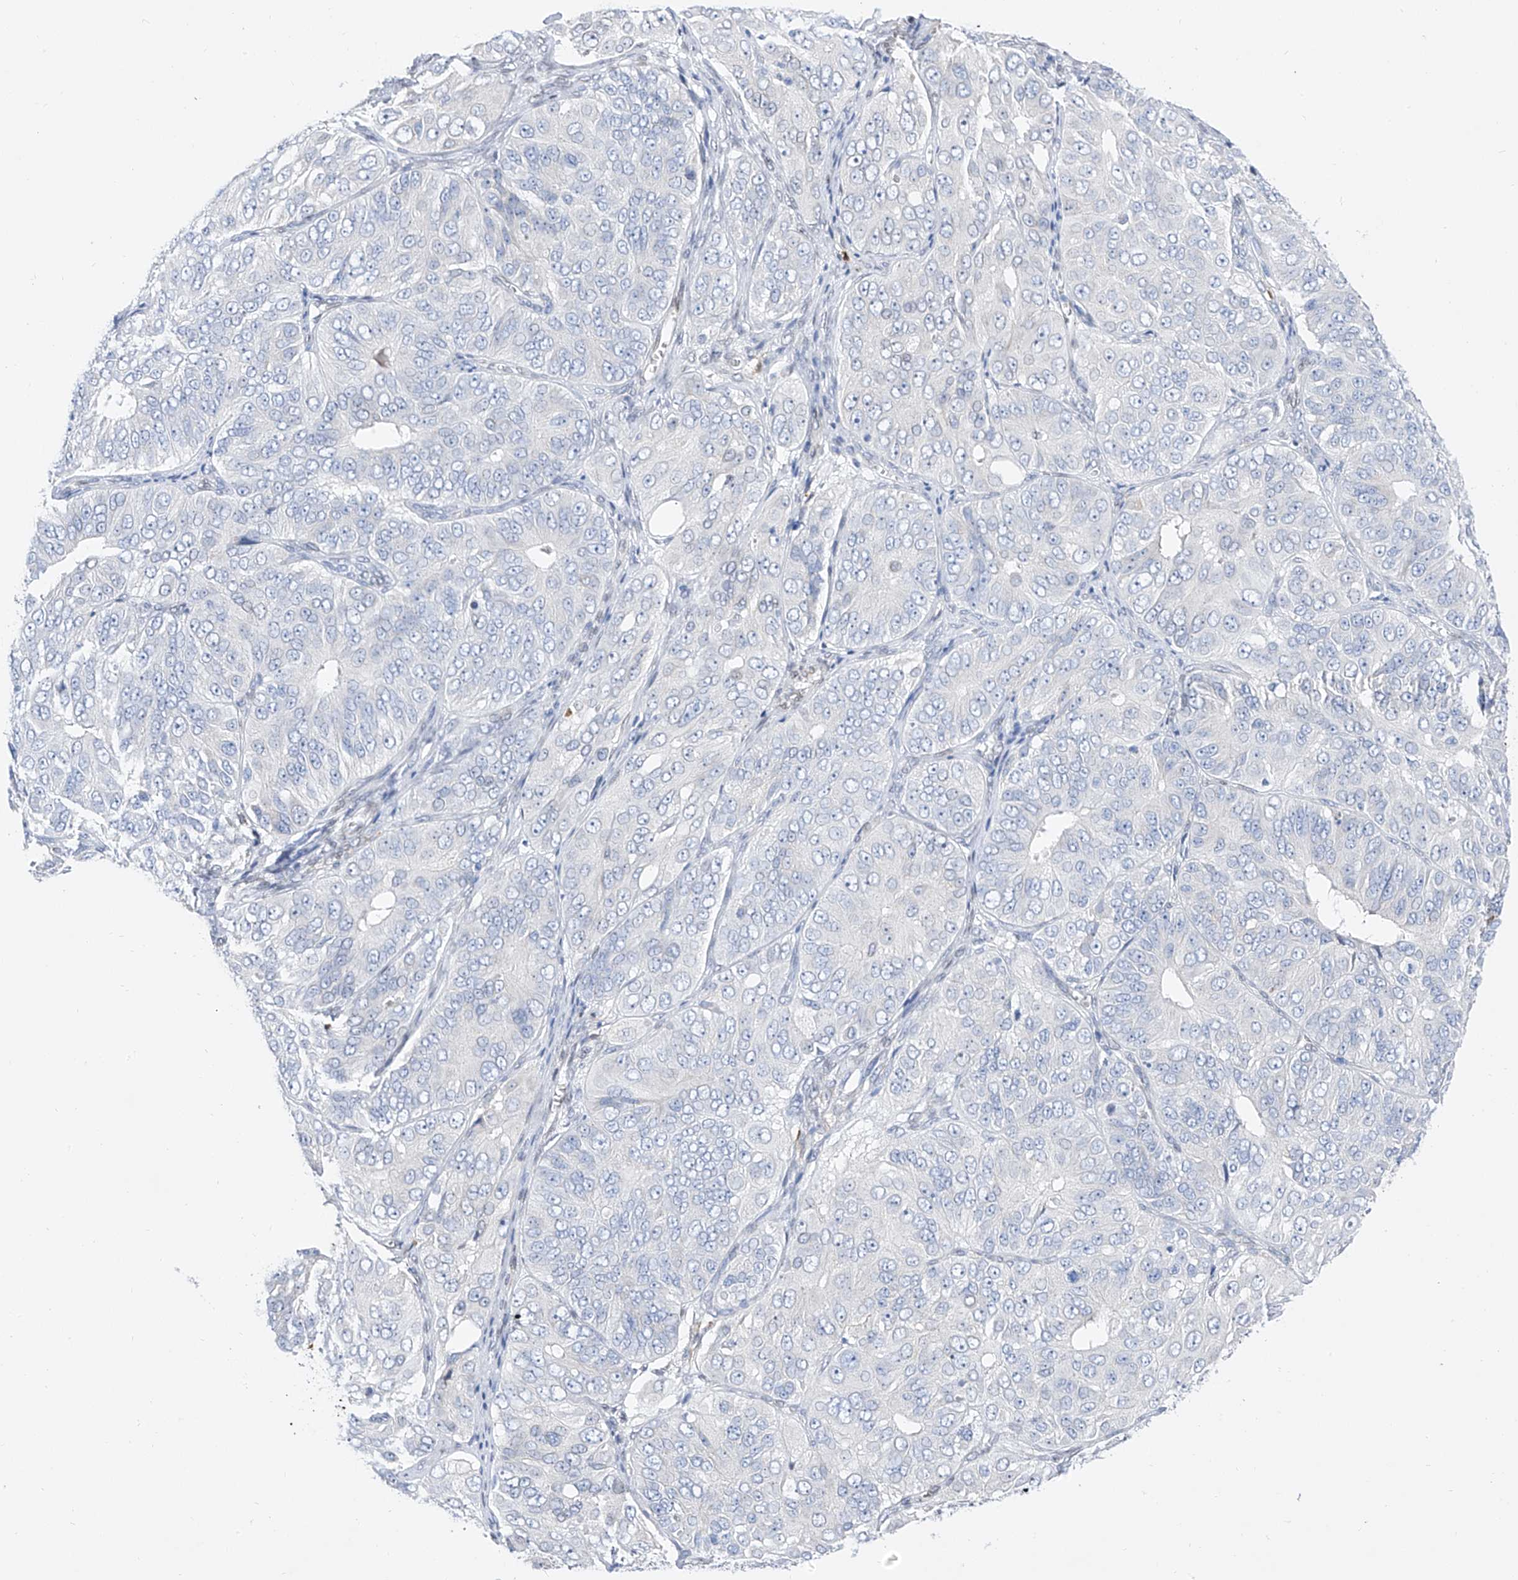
{"staining": {"intensity": "negative", "quantity": "none", "location": "none"}, "tissue": "ovarian cancer", "cell_type": "Tumor cells", "image_type": "cancer", "snomed": [{"axis": "morphology", "description": "Carcinoma, endometroid"}, {"axis": "topography", "description": "Ovary"}], "caption": "Tumor cells are negative for protein expression in human ovarian endometroid carcinoma.", "gene": "LCLAT1", "patient": {"sex": "female", "age": 51}}